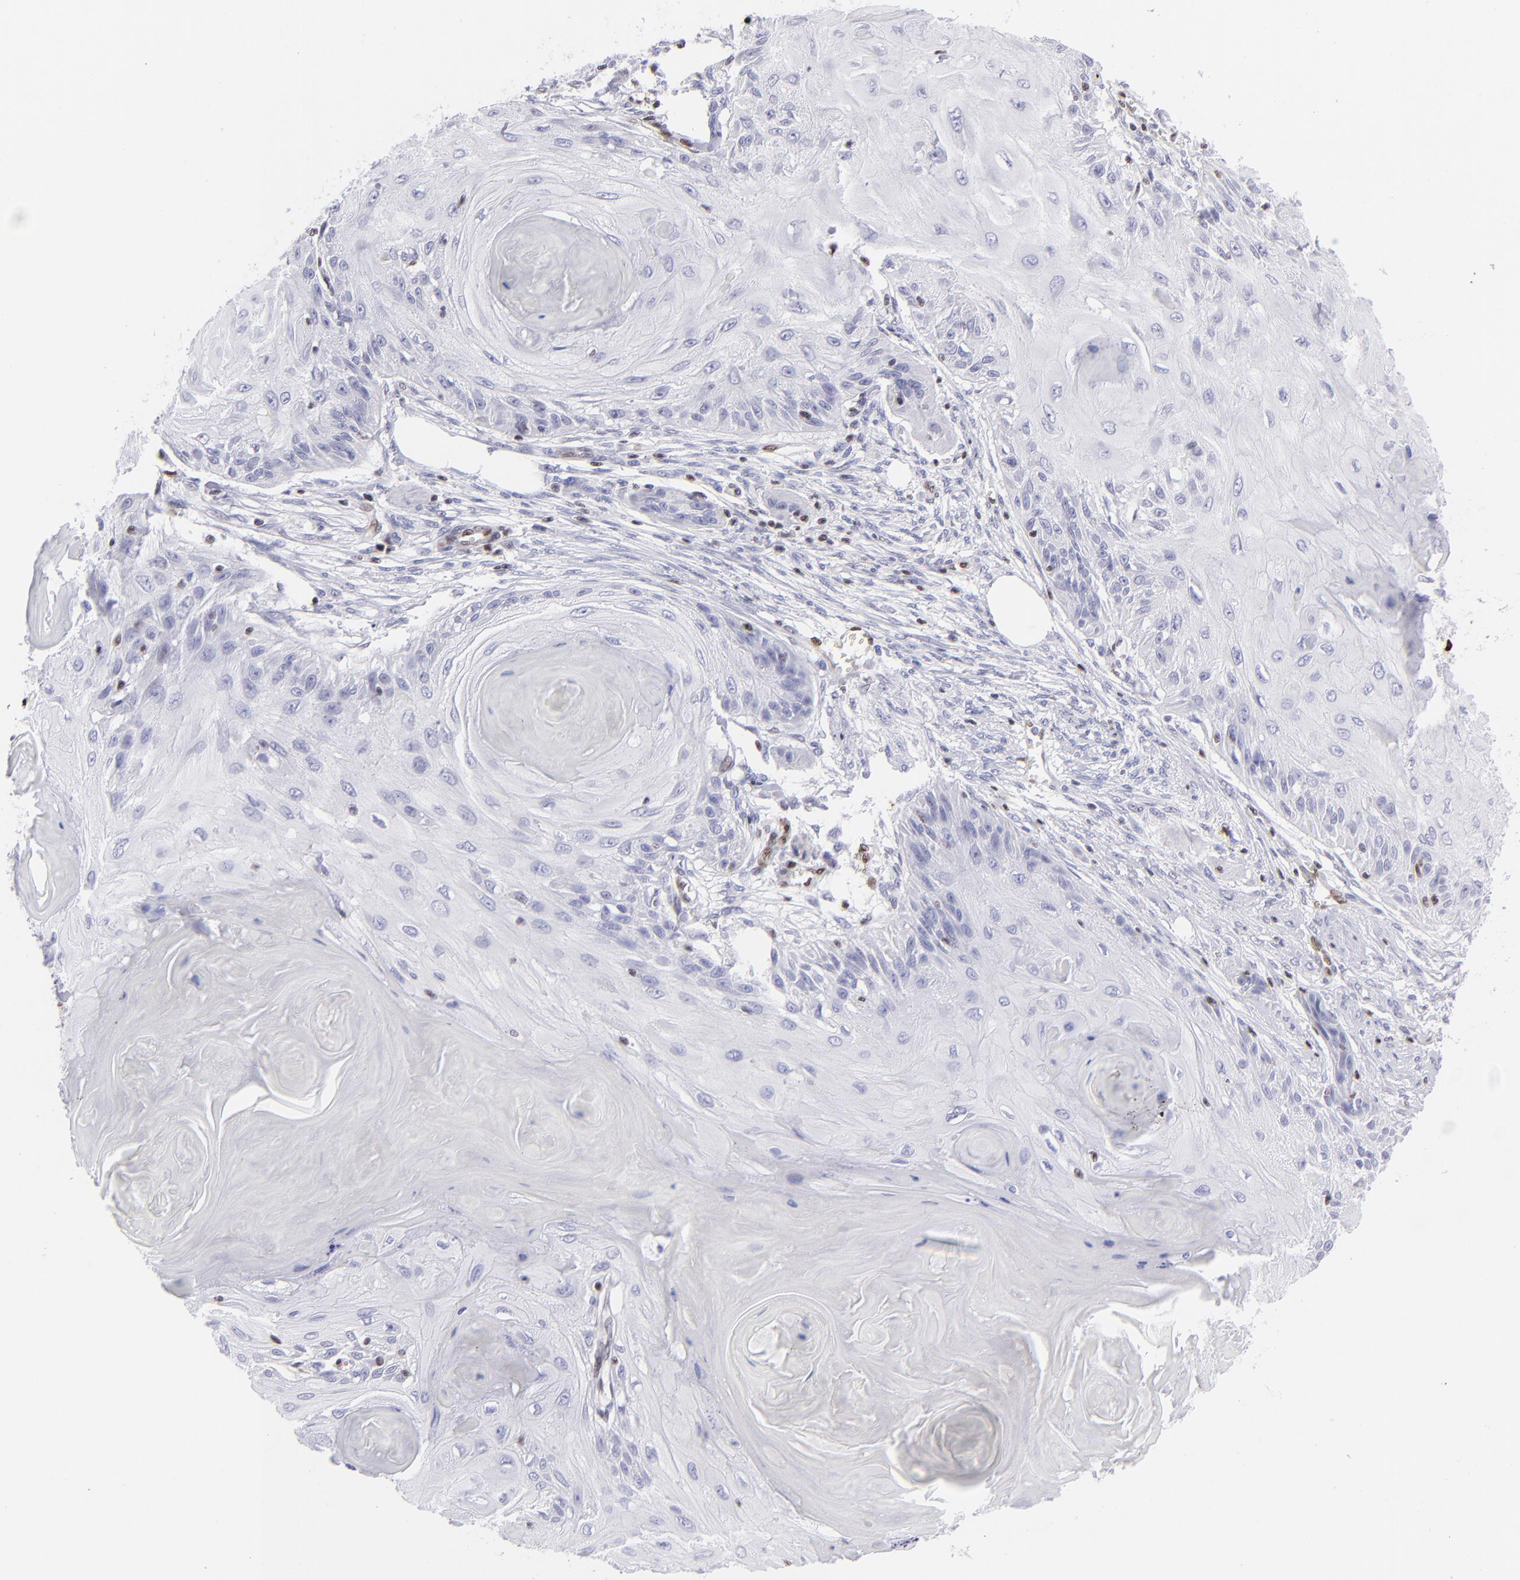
{"staining": {"intensity": "weak", "quantity": "<25%", "location": "nuclear"}, "tissue": "skin cancer", "cell_type": "Tumor cells", "image_type": "cancer", "snomed": [{"axis": "morphology", "description": "Squamous cell carcinoma, NOS"}, {"axis": "topography", "description": "Skin"}], "caption": "Immunohistochemistry histopathology image of human squamous cell carcinoma (skin) stained for a protein (brown), which reveals no positivity in tumor cells.", "gene": "ETS1", "patient": {"sex": "female", "age": 88}}